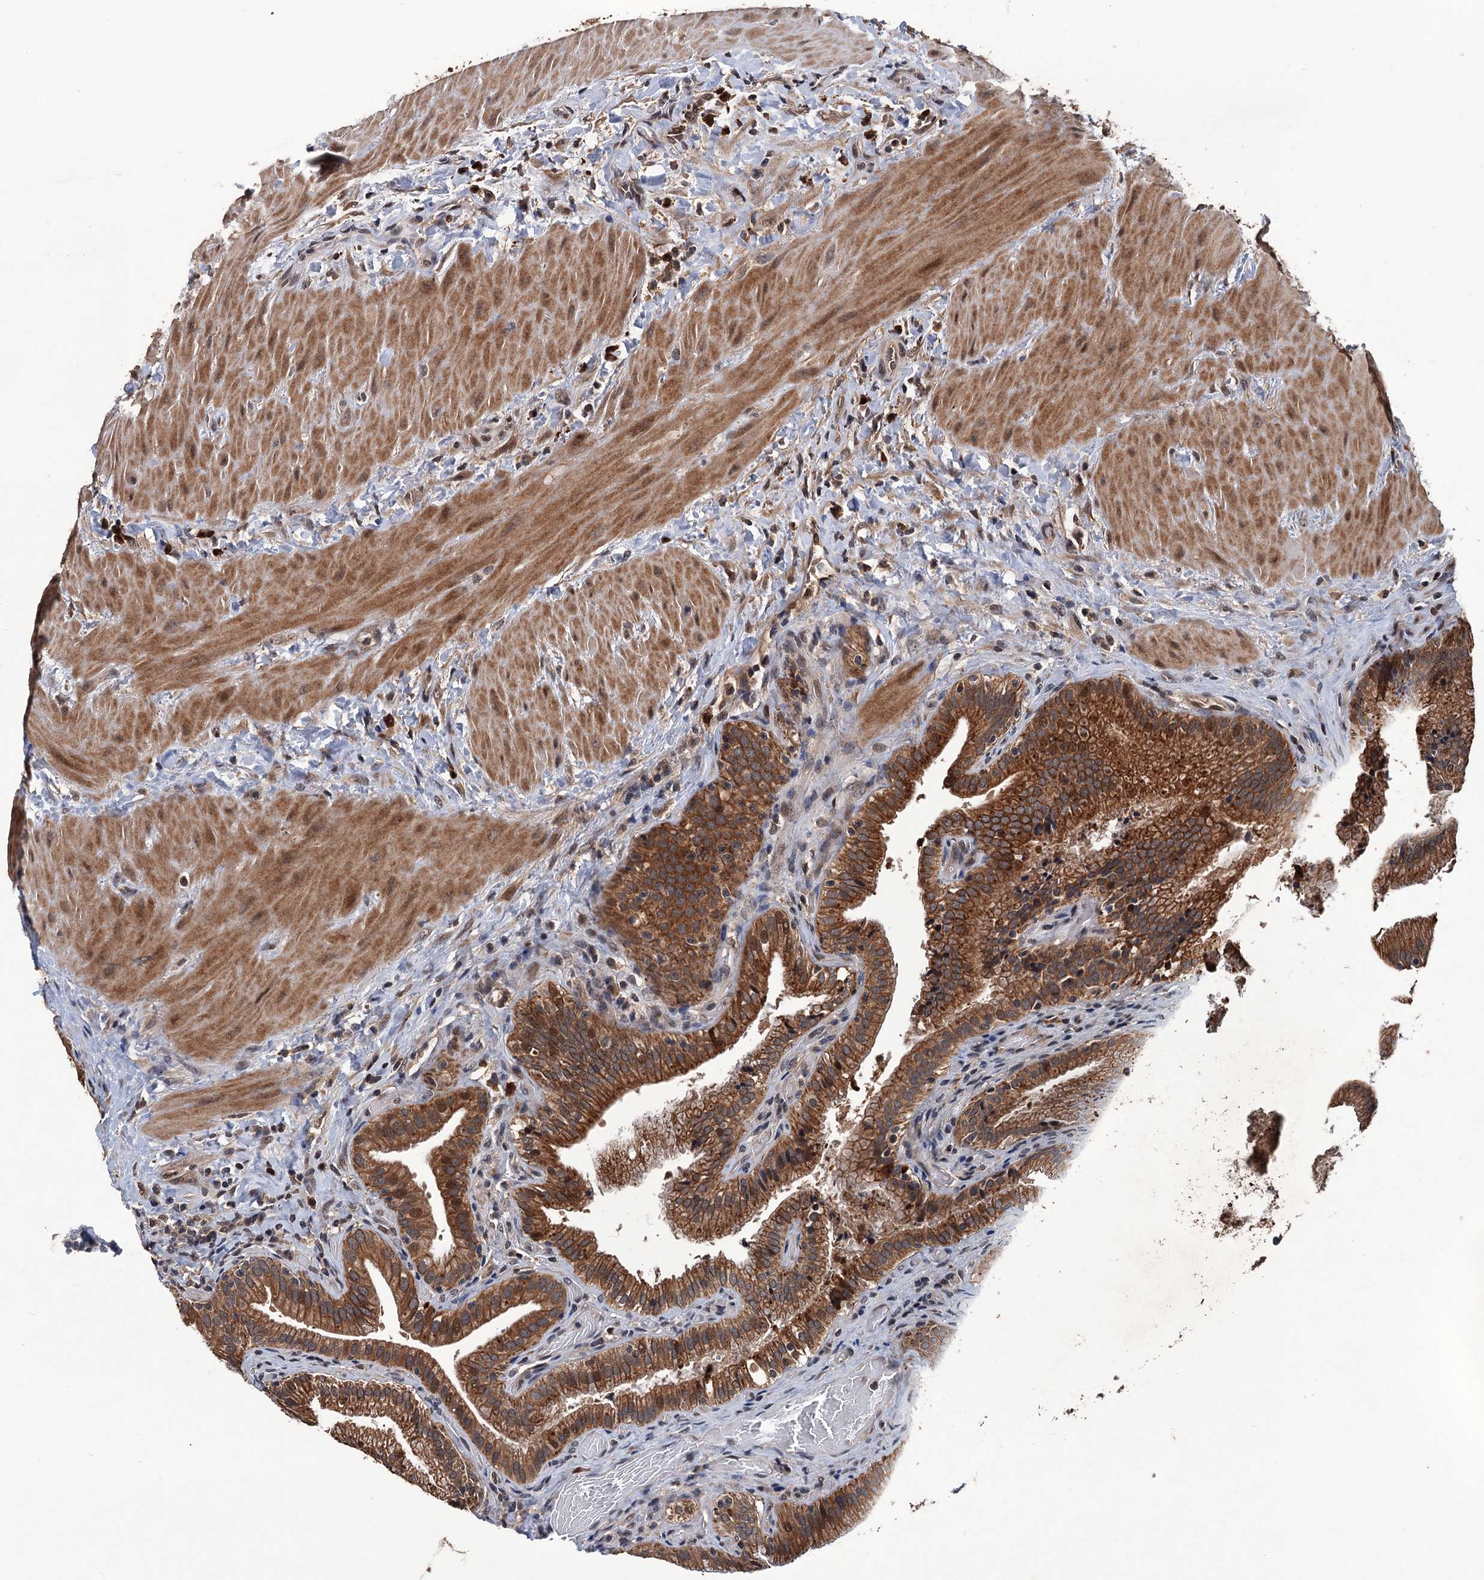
{"staining": {"intensity": "strong", "quantity": ">75%", "location": "cytoplasmic/membranous,nuclear"}, "tissue": "gallbladder", "cell_type": "Glandular cells", "image_type": "normal", "snomed": [{"axis": "morphology", "description": "Normal tissue, NOS"}, {"axis": "topography", "description": "Gallbladder"}], "caption": "Immunohistochemical staining of unremarkable human gallbladder displays >75% levels of strong cytoplasmic/membranous,nuclear protein staining in approximately >75% of glandular cells.", "gene": "ZNF438", "patient": {"sex": "male", "age": 24}}